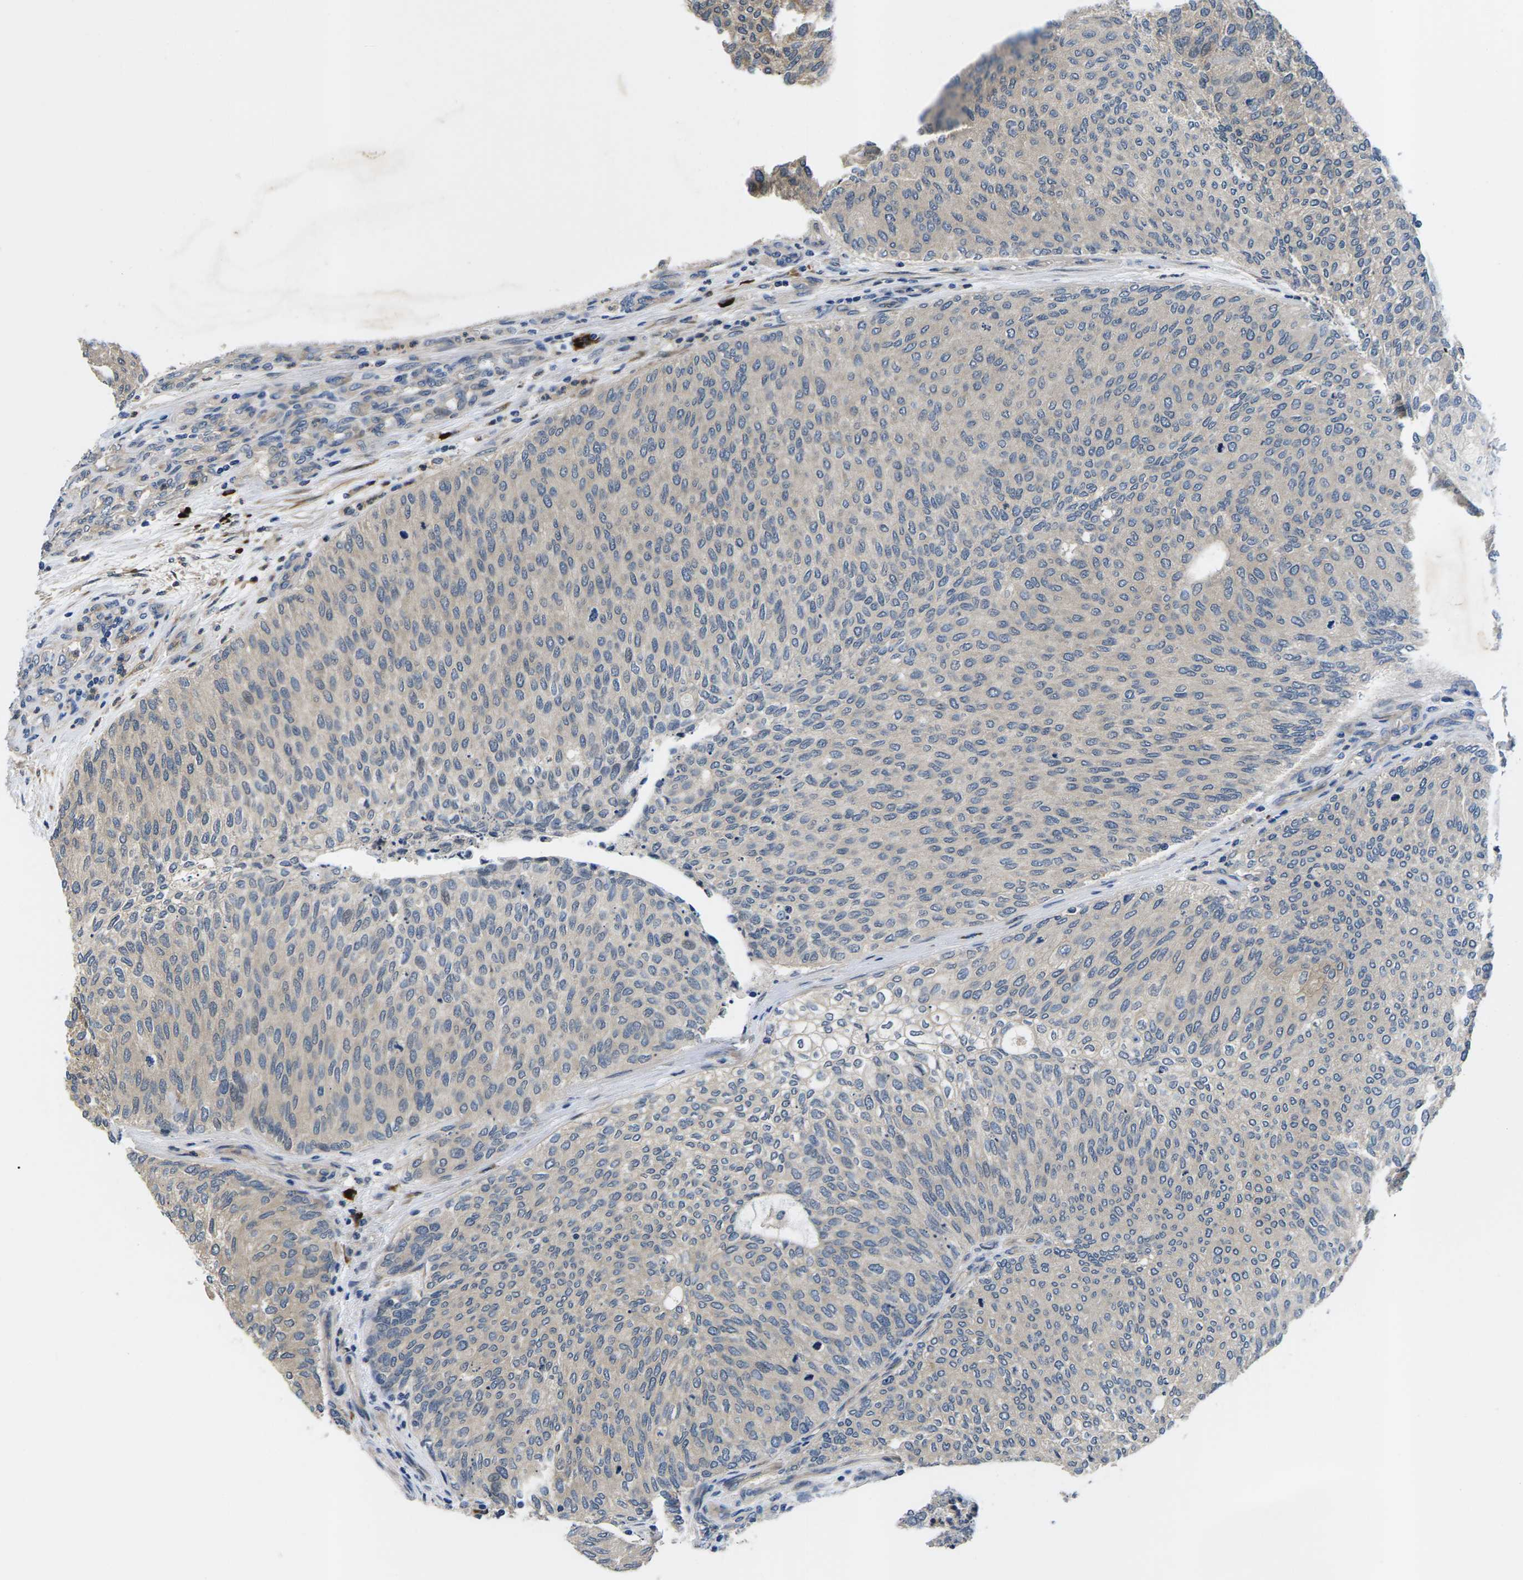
{"staining": {"intensity": "weak", "quantity": "25%-75%", "location": "cytoplasmic/membranous"}, "tissue": "urothelial cancer", "cell_type": "Tumor cells", "image_type": "cancer", "snomed": [{"axis": "morphology", "description": "Urothelial carcinoma, Low grade"}, {"axis": "topography", "description": "Urinary bladder"}], "caption": "Immunohistochemical staining of urothelial cancer displays low levels of weak cytoplasmic/membranous protein staining in about 25%-75% of tumor cells.", "gene": "PLCE1", "patient": {"sex": "female", "age": 79}}